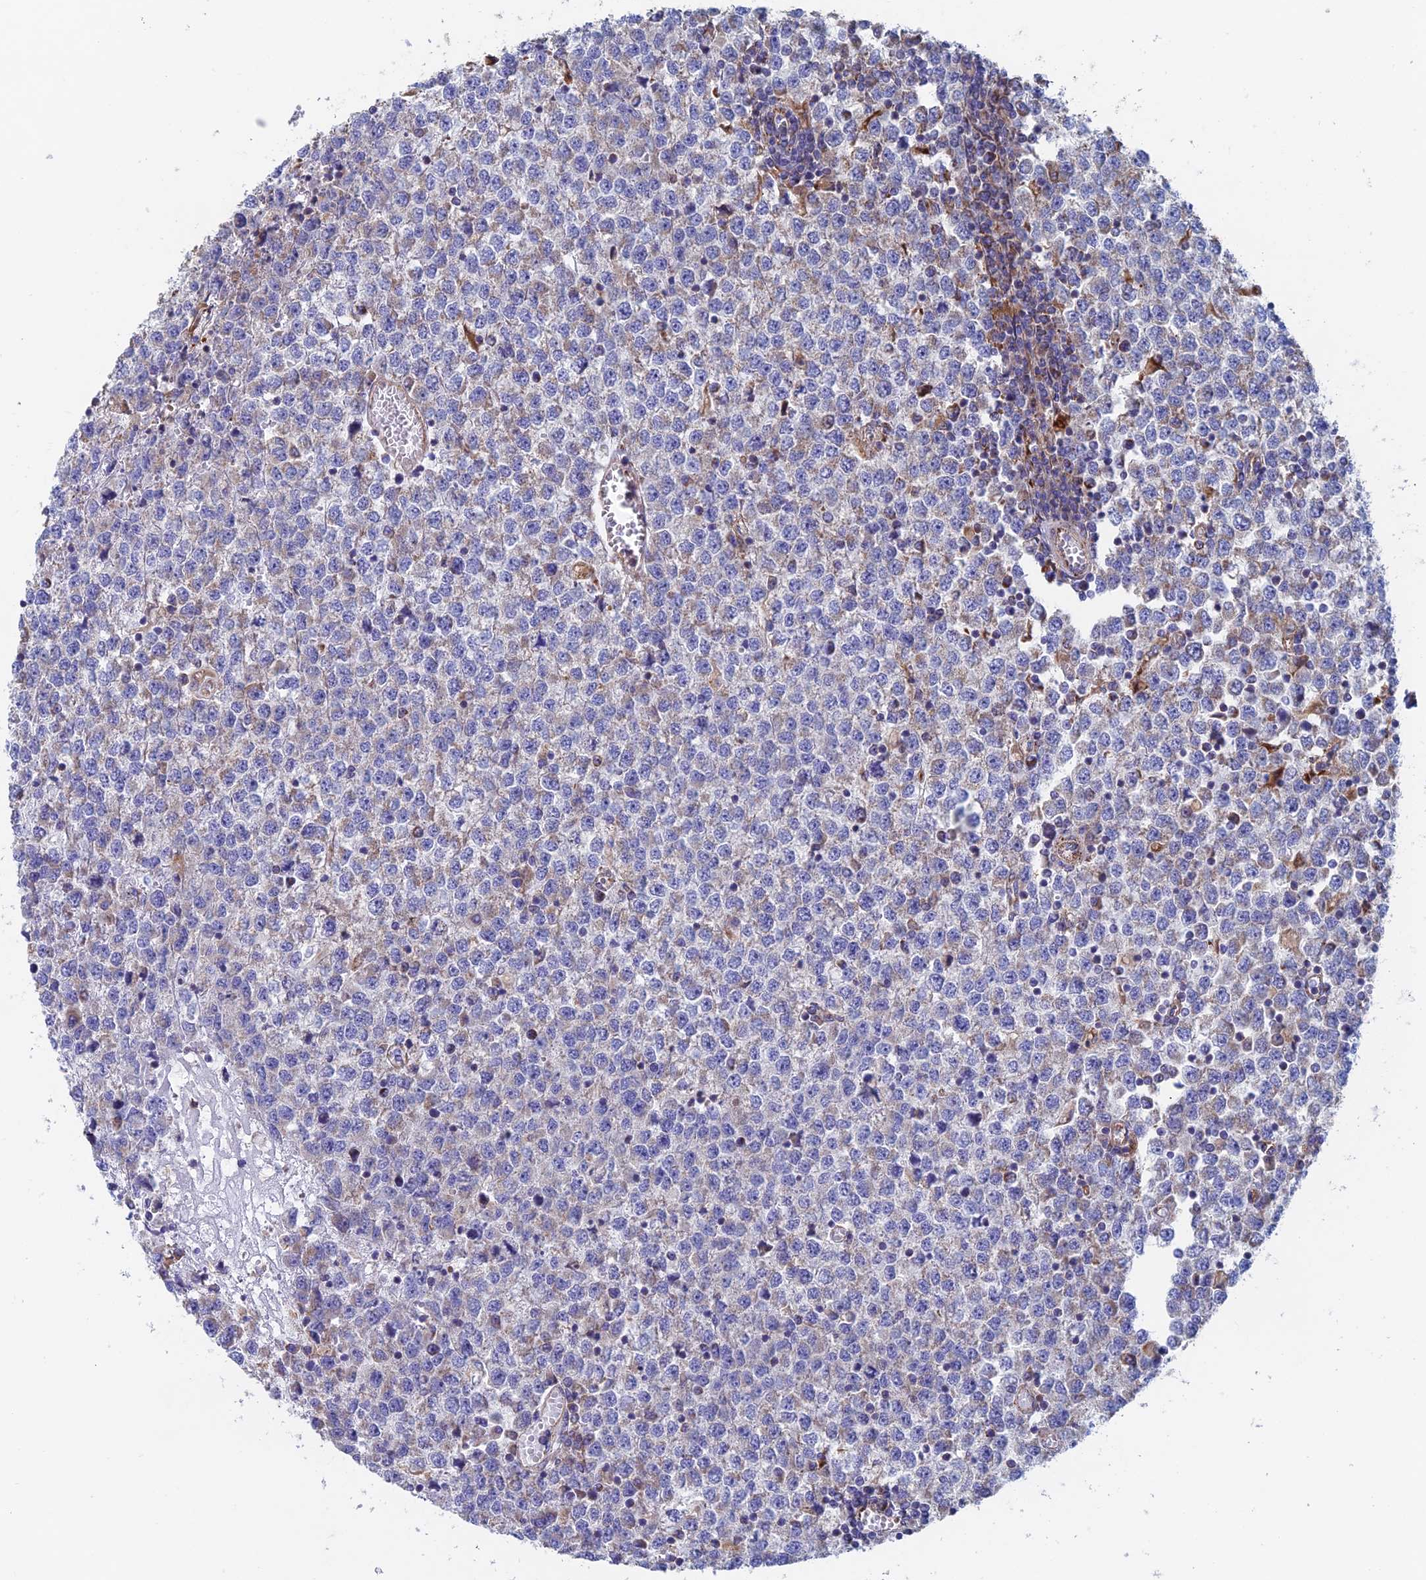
{"staining": {"intensity": "weak", "quantity": "<25%", "location": "cytoplasmic/membranous"}, "tissue": "testis cancer", "cell_type": "Tumor cells", "image_type": "cancer", "snomed": [{"axis": "morphology", "description": "Seminoma, NOS"}, {"axis": "topography", "description": "Testis"}], "caption": "Tumor cells show no significant protein staining in testis cancer.", "gene": "MRPL1", "patient": {"sex": "male", "age": 65}}